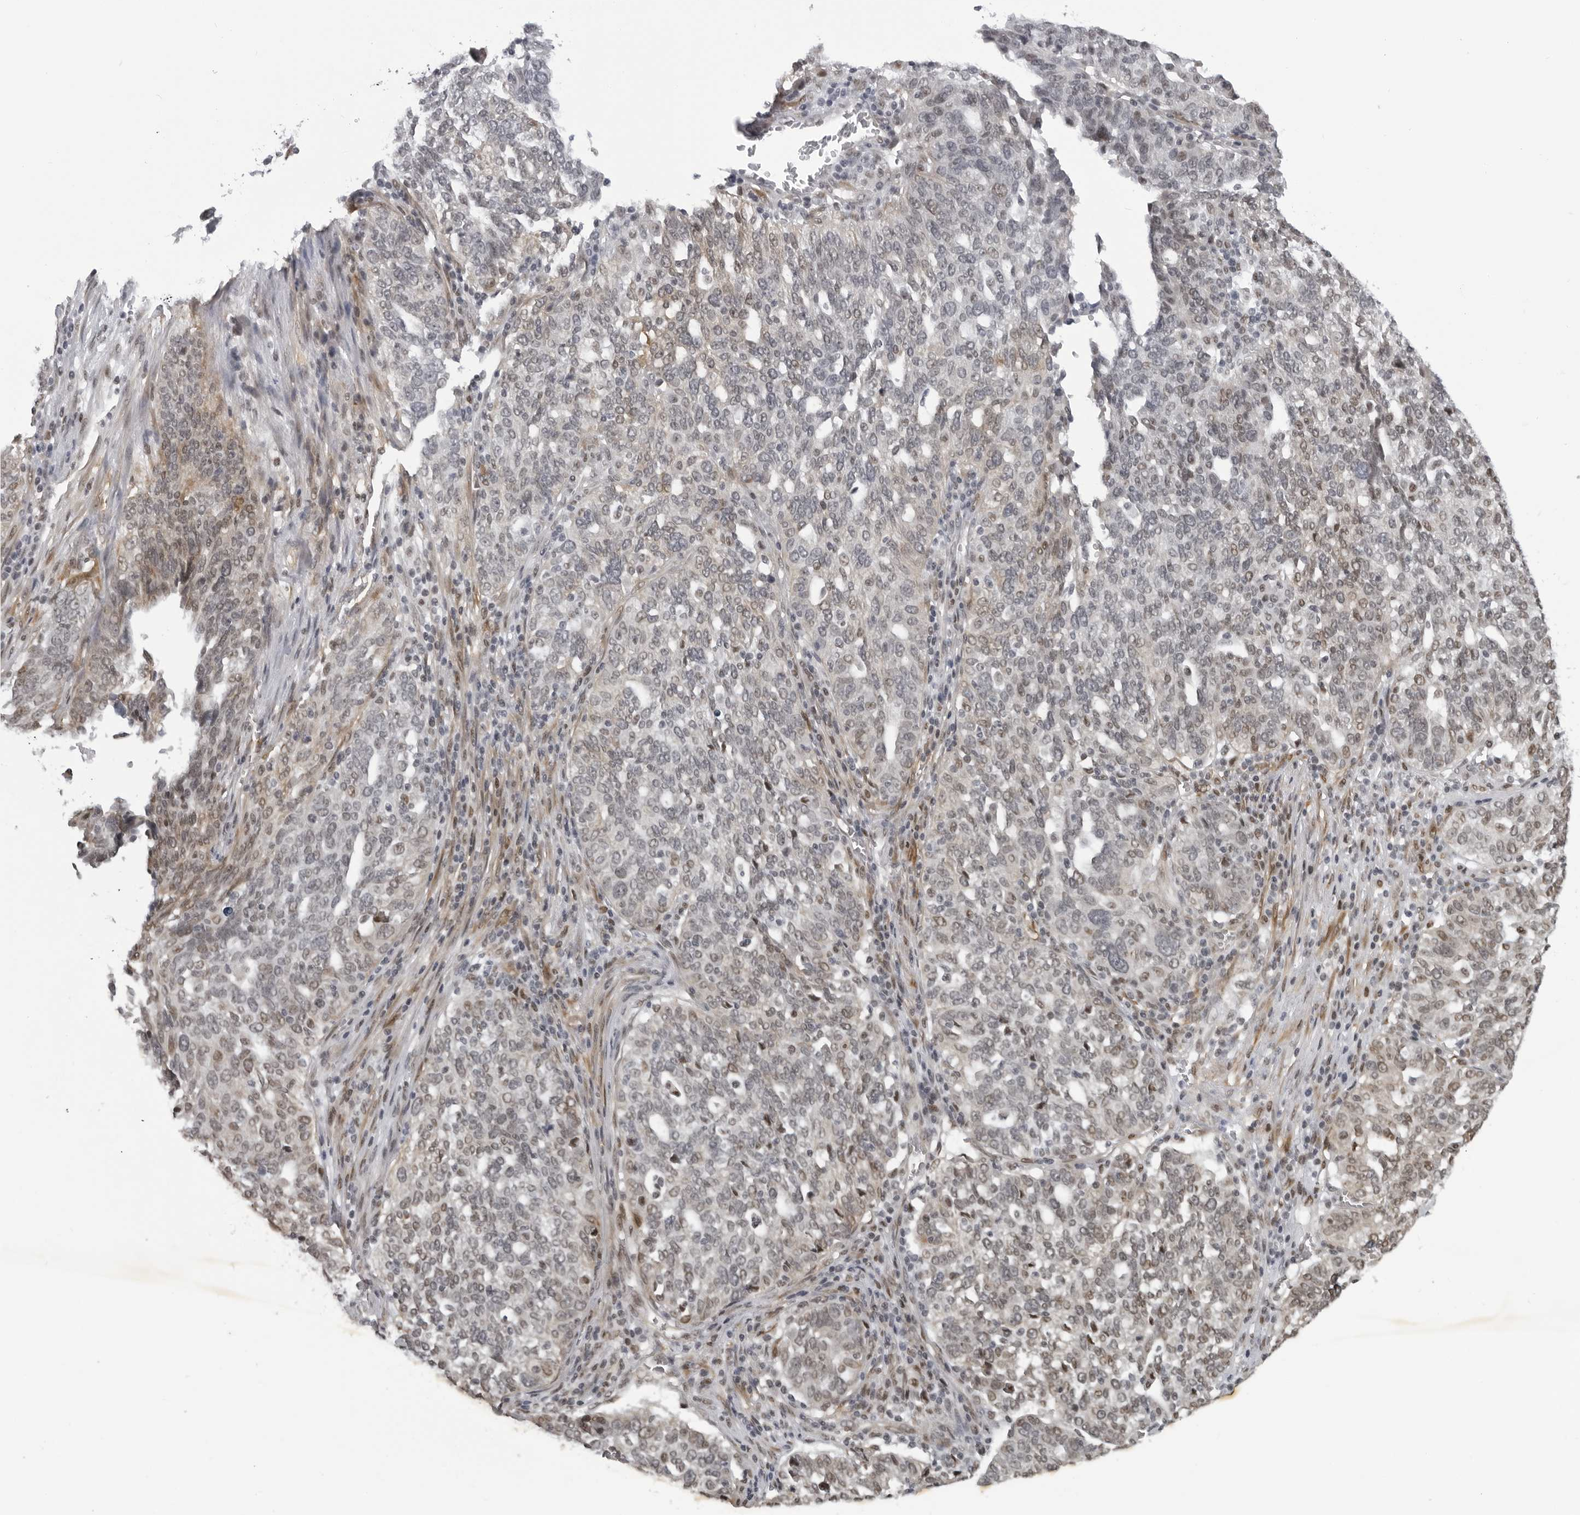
{"staining": {"intensity": "weak", "quantity": "25%-75%", "location": "nuclear"}, "tissue": "ovarian cancer", "cell_type": "Tumor cells", "image_type": "cancer", "snomed": [{"axis": "morphology", "description": "Cystadenocarcinoma, serous, NOS"}, {"axis": "topography", "description": "Ovary"}], "caption": "High-power microscopy captured an immunohistochemistry (IHC) image of ovarian cancer (serous cystadenocarcinoma), revealing weak nuclear positivity in approximately 25%-75% of tumor cells.", "gene": "MAF", "patient": {"sex": "female", "age": 59}}